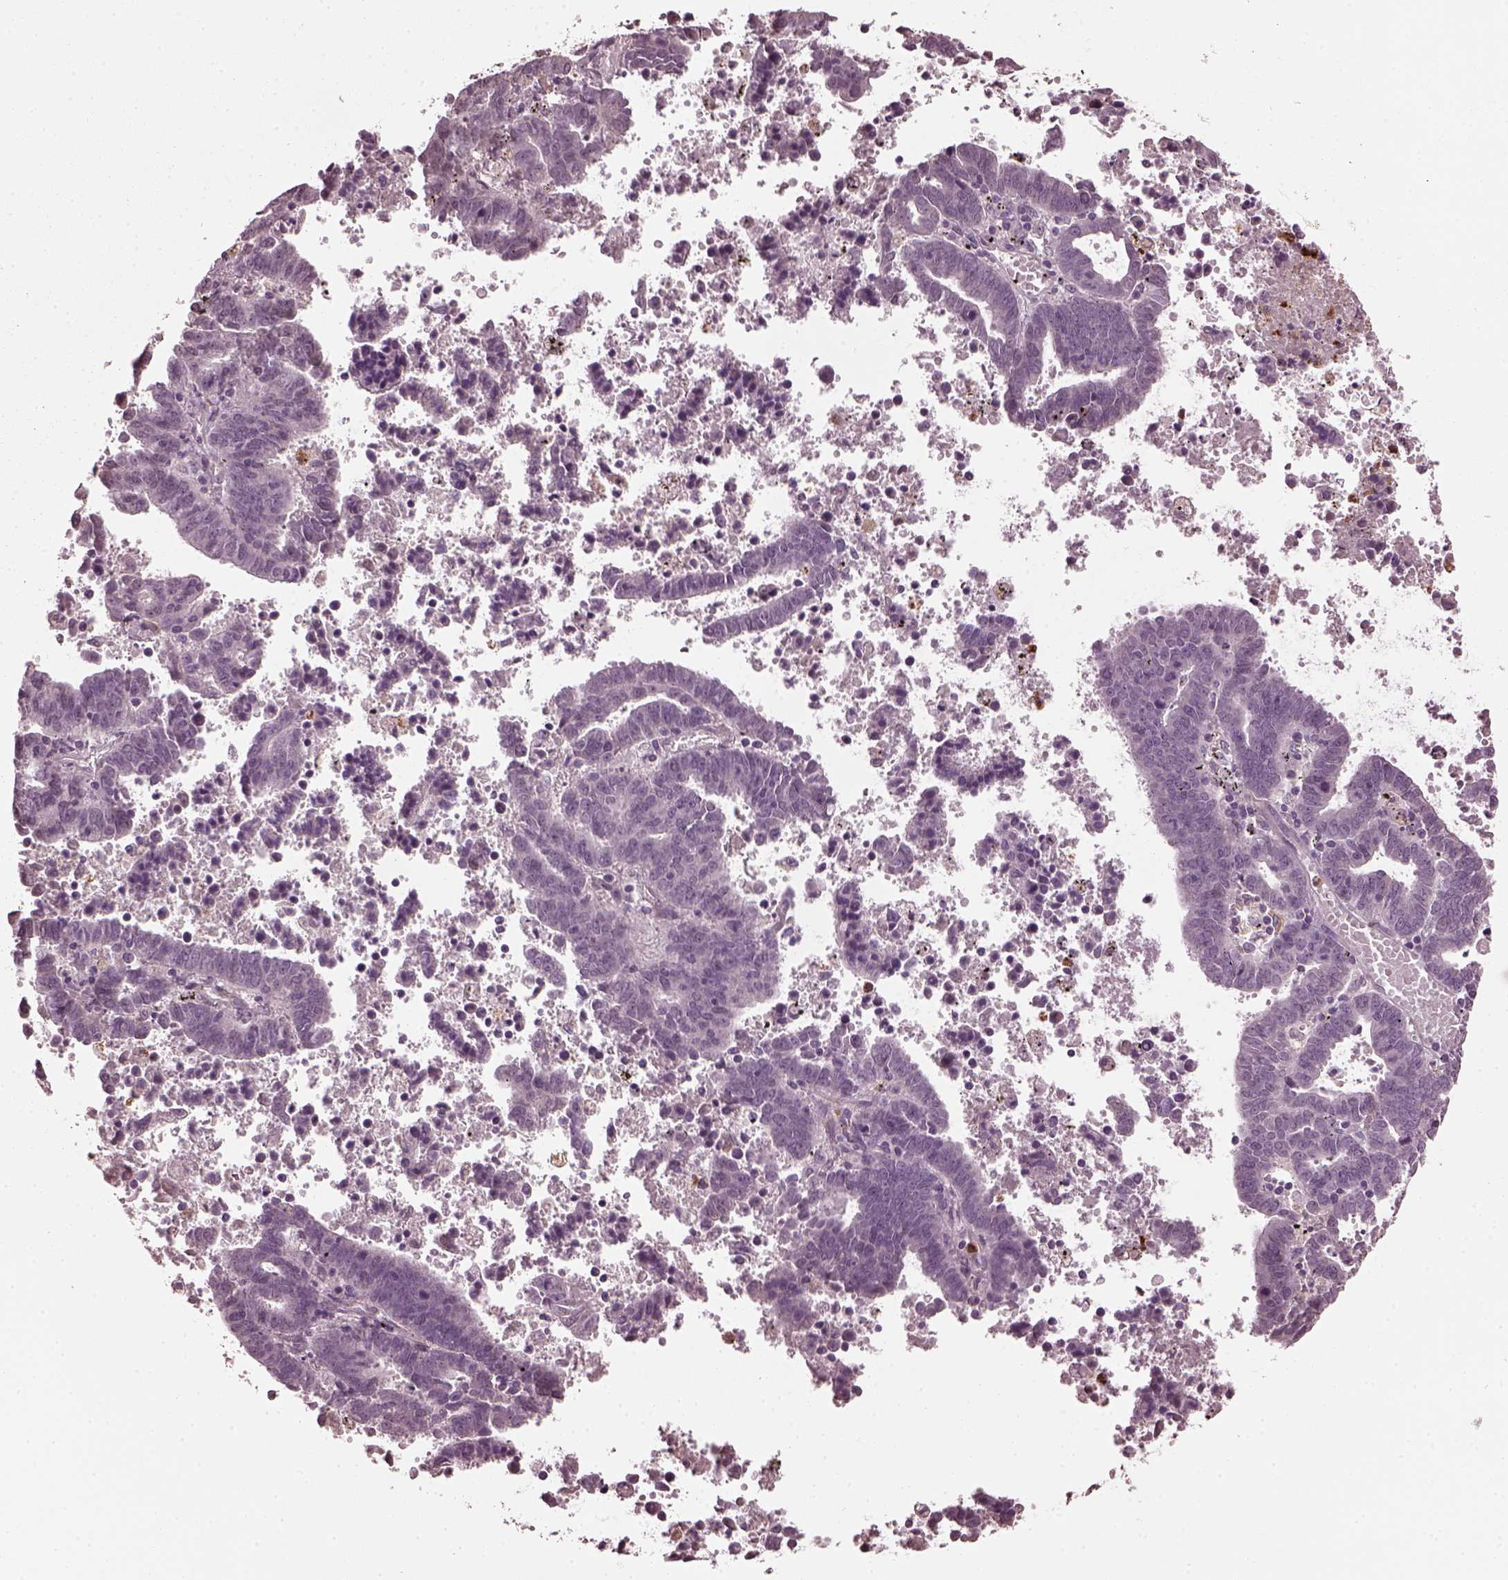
{"staining": {"intensity": "negative", "quantity": "none", "location": "none"}, "tissue": "endometrial cancer", "cell_type": "Tumor cells", "image_type": "cancer", "snomed": [{"axis": "morphology", "description": "Adenocarcinoma, NOS"}, {"axis": "topography", "description": "Uterus"}], "caption": "DAB immunohistochemical staining of endometrial cancer (adenocarcinoma) demonstrates no significant staining in tumor cells.", "gene": "RUFY3", "patient": {"sex": "female", "age": 83}}